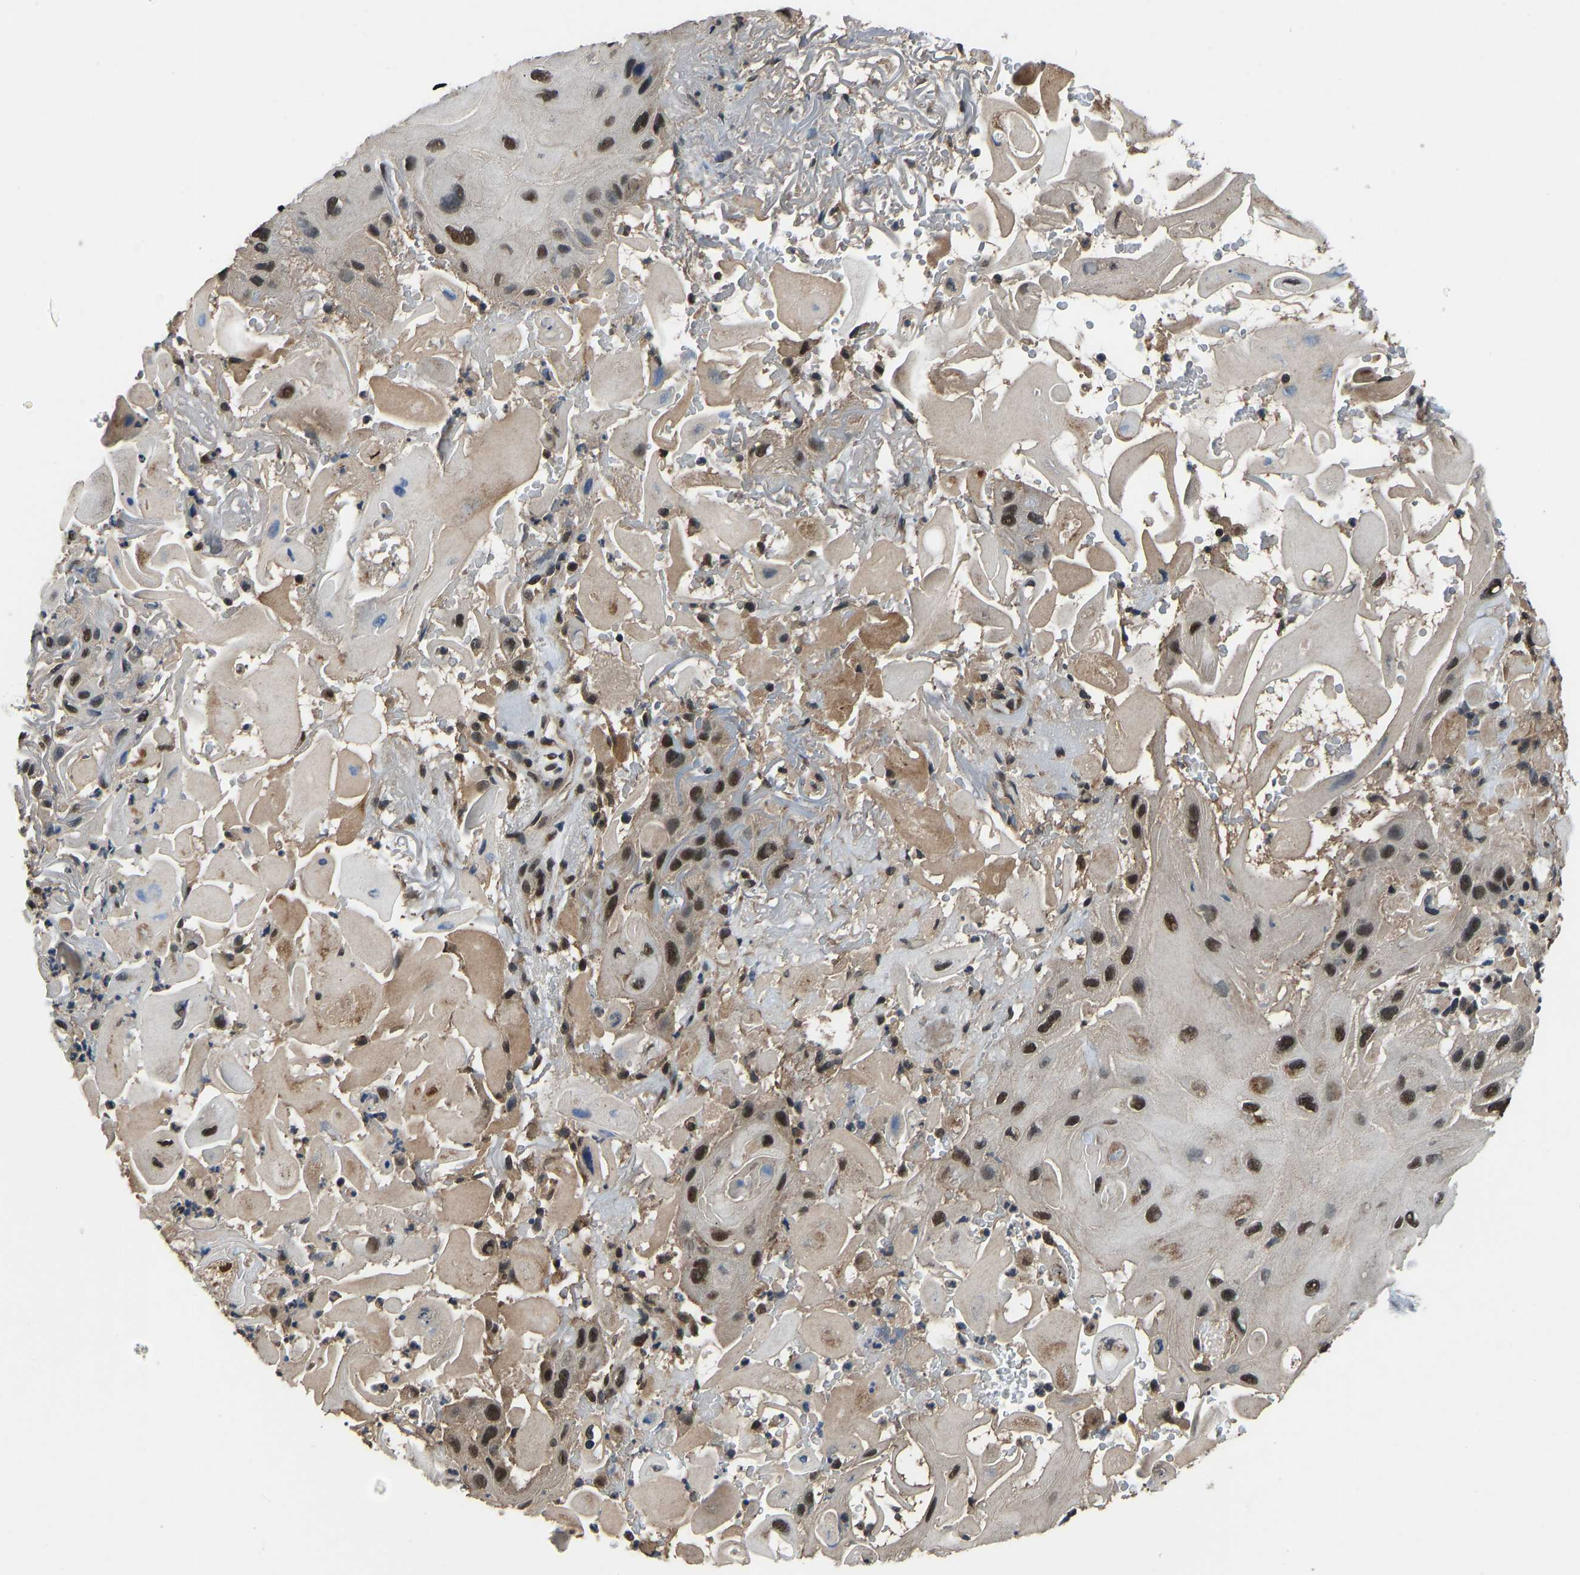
{"staining": {"intensity": "strong", "quantity": ">75%", "location": "nuclear"}, "tissue": "skin cancer", "cell_type": "Tumor cells", "image_type": "cancer", "snomed": [{"axis": "morphology", "description": "Squamous cell carcinoma, NOS"}, {"axis": "topography", "description": "Skin"}], "caption": "A photomicrograph showing strong nuclear positivity in about >75% of tumor cells in squamous cell carcinoma (skin), as visualized by brown immunohistochemical staining.", "gene": "TOX4", "patient": {"sex": "female", "age": 77}}